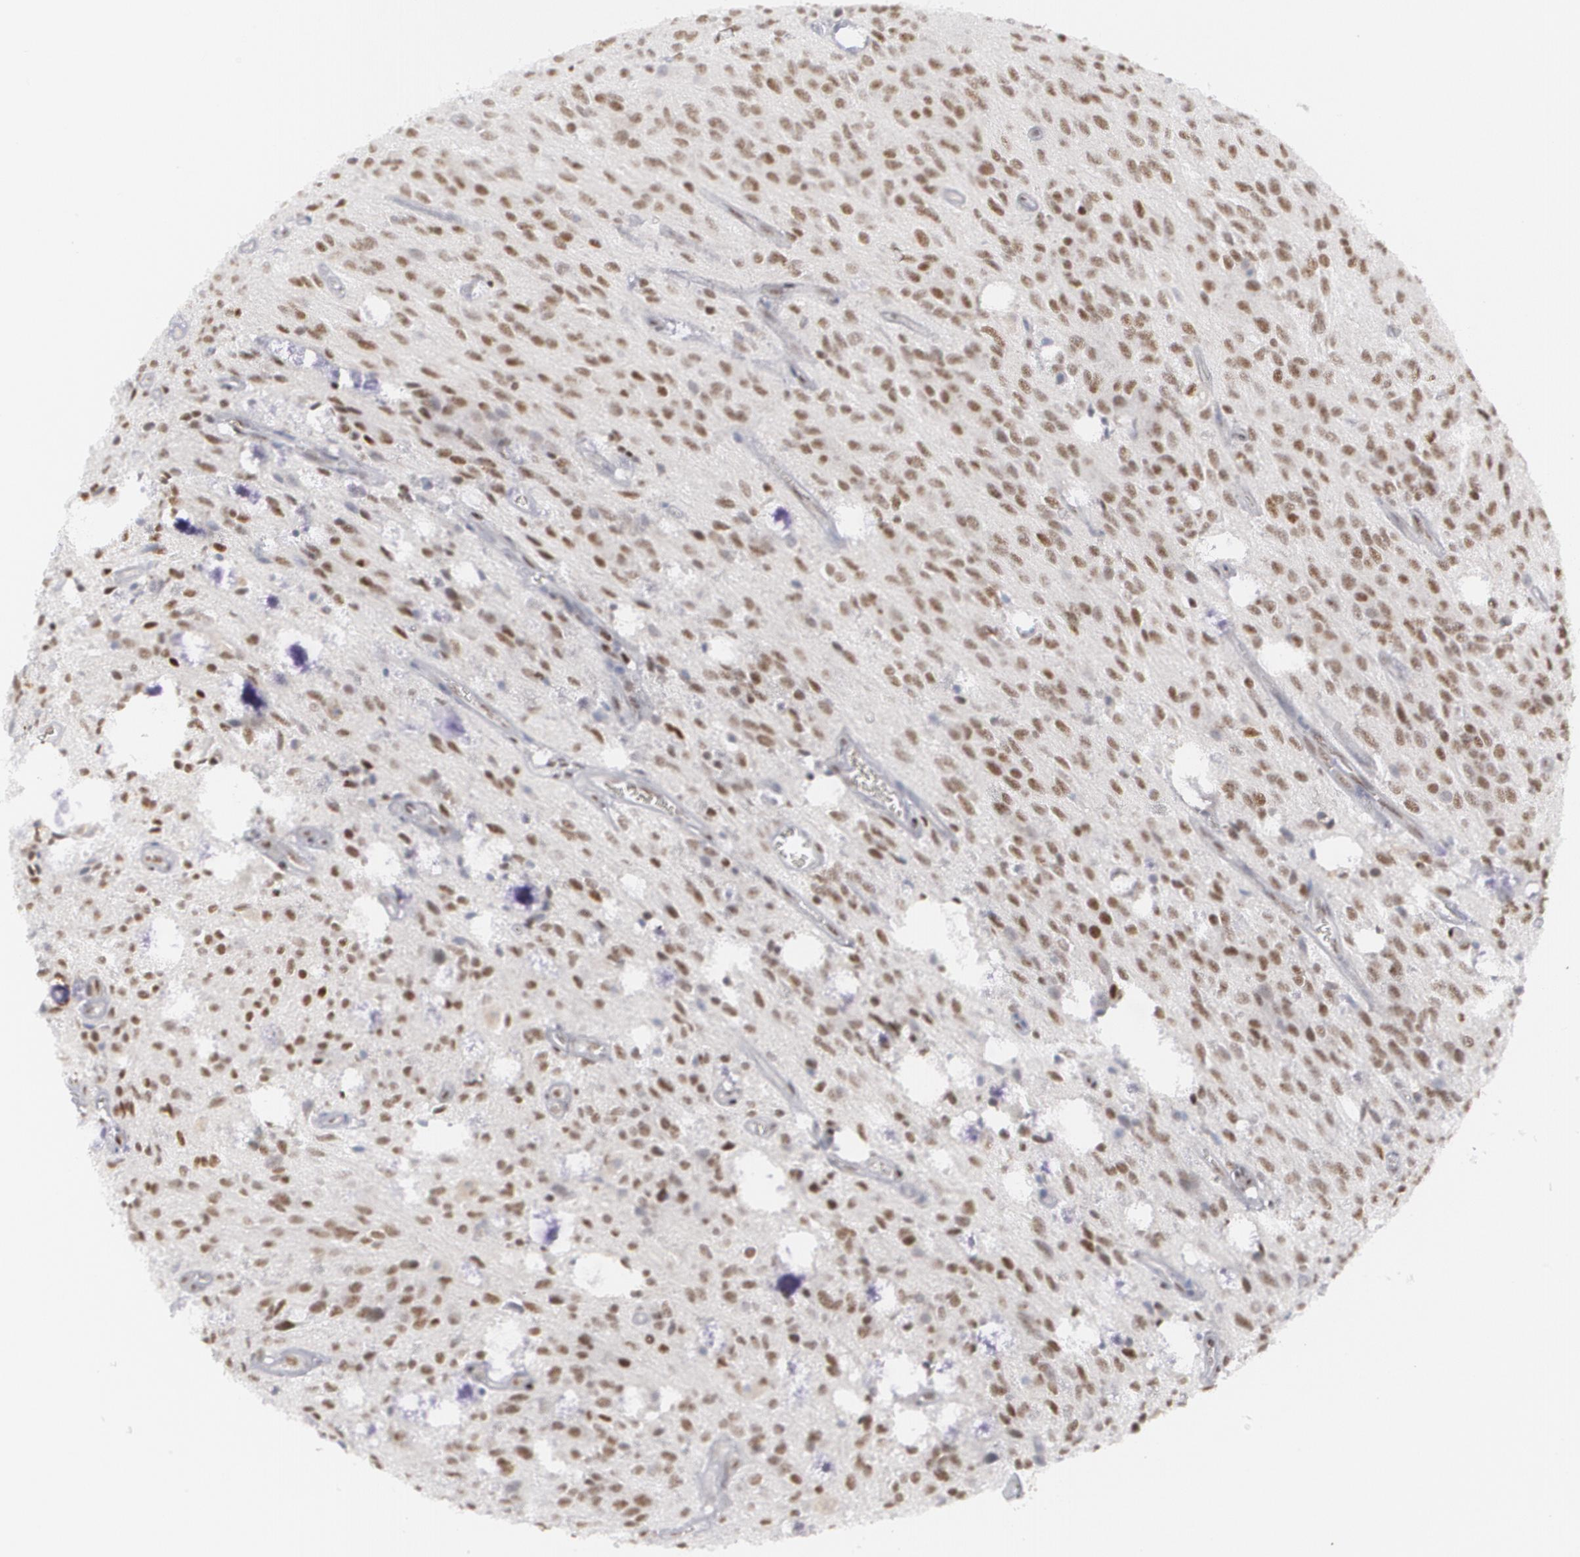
{"staining": {"intensity": "moderate", "quantity": ">75%", "location": "nuclear"}, "tissue": "glioma", "cell_type": "Tumor cells", "image_type": "cancer", "snomed": [{"axis": "morphology", "description": "Glioma, malignant, Low grade"}, {"axis": "topography", "description": "Brain"}], "caption": "This photomicrograph exhibits low-grade glioma (malignant) stained with immunohistochemistry (IHC) to label a protein in brown. The nuclear of tumor cells show moderate positivity for the protein. Nuclei are counter-stained blue.", "gene": "MCL1", "patient": {"sex": "female", "age": 15}}